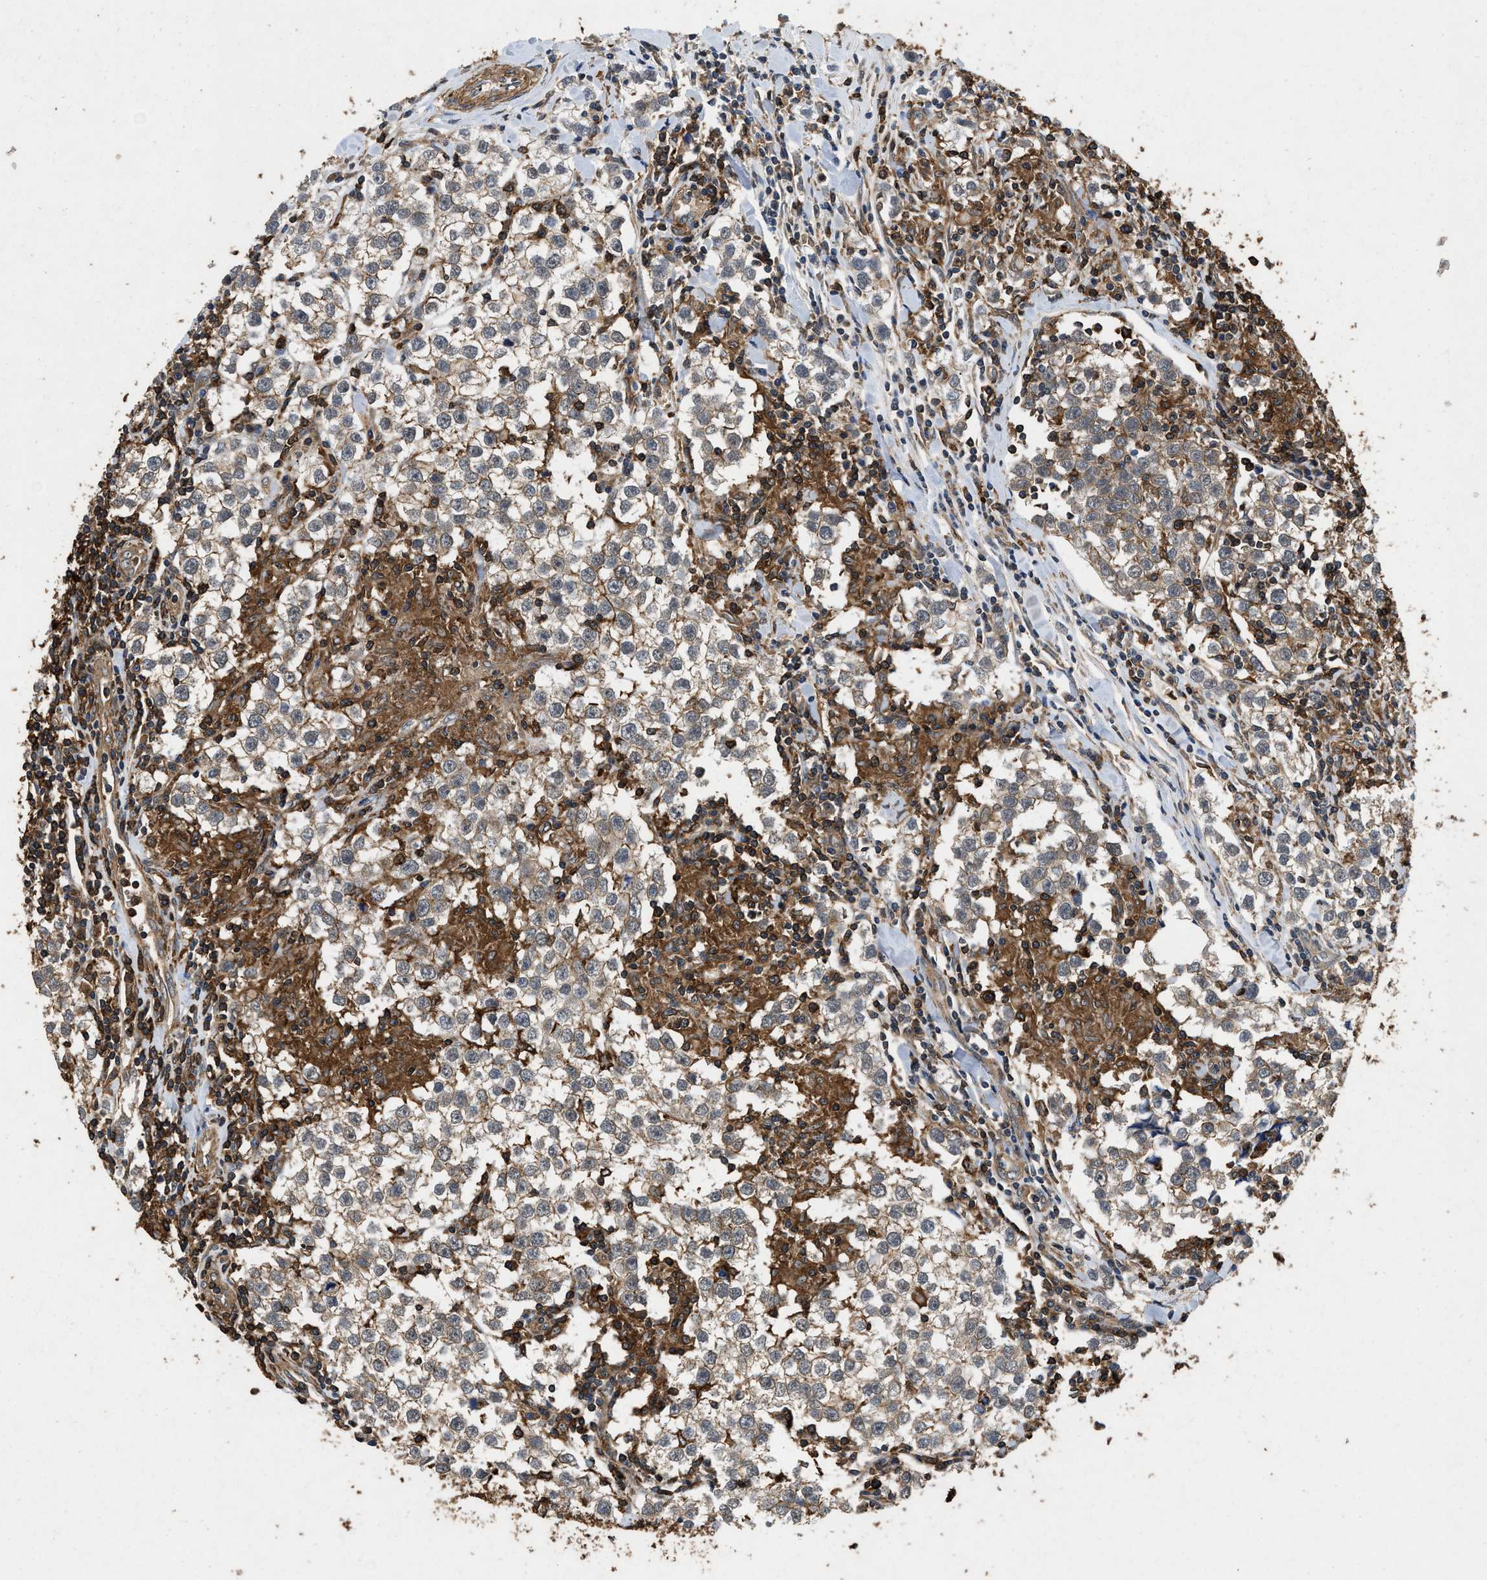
{"staining": {"intensity": "weak", "quantity": "25%-75%", "location": "cytoplasmic/membranous"}, "tissue": "testis cancer", "cell_type": "Tumor cells", "image_type": "cancer", "snomed": [{"axis": "morphology", "description": "Seminoma, NOS"}, {"axis": "morphology", "description": "Carcinoma, Embryonal, NOS"}, {"axis": "topography", "description": "Testis"}], "caption": "A histopathology image of testis cancer stained for a protein exhibits weak cytoplasmic/membranous brown staining in tumor cells.", "gene": "LINGO2", "patient": {"sex": "male", "age": 36}}